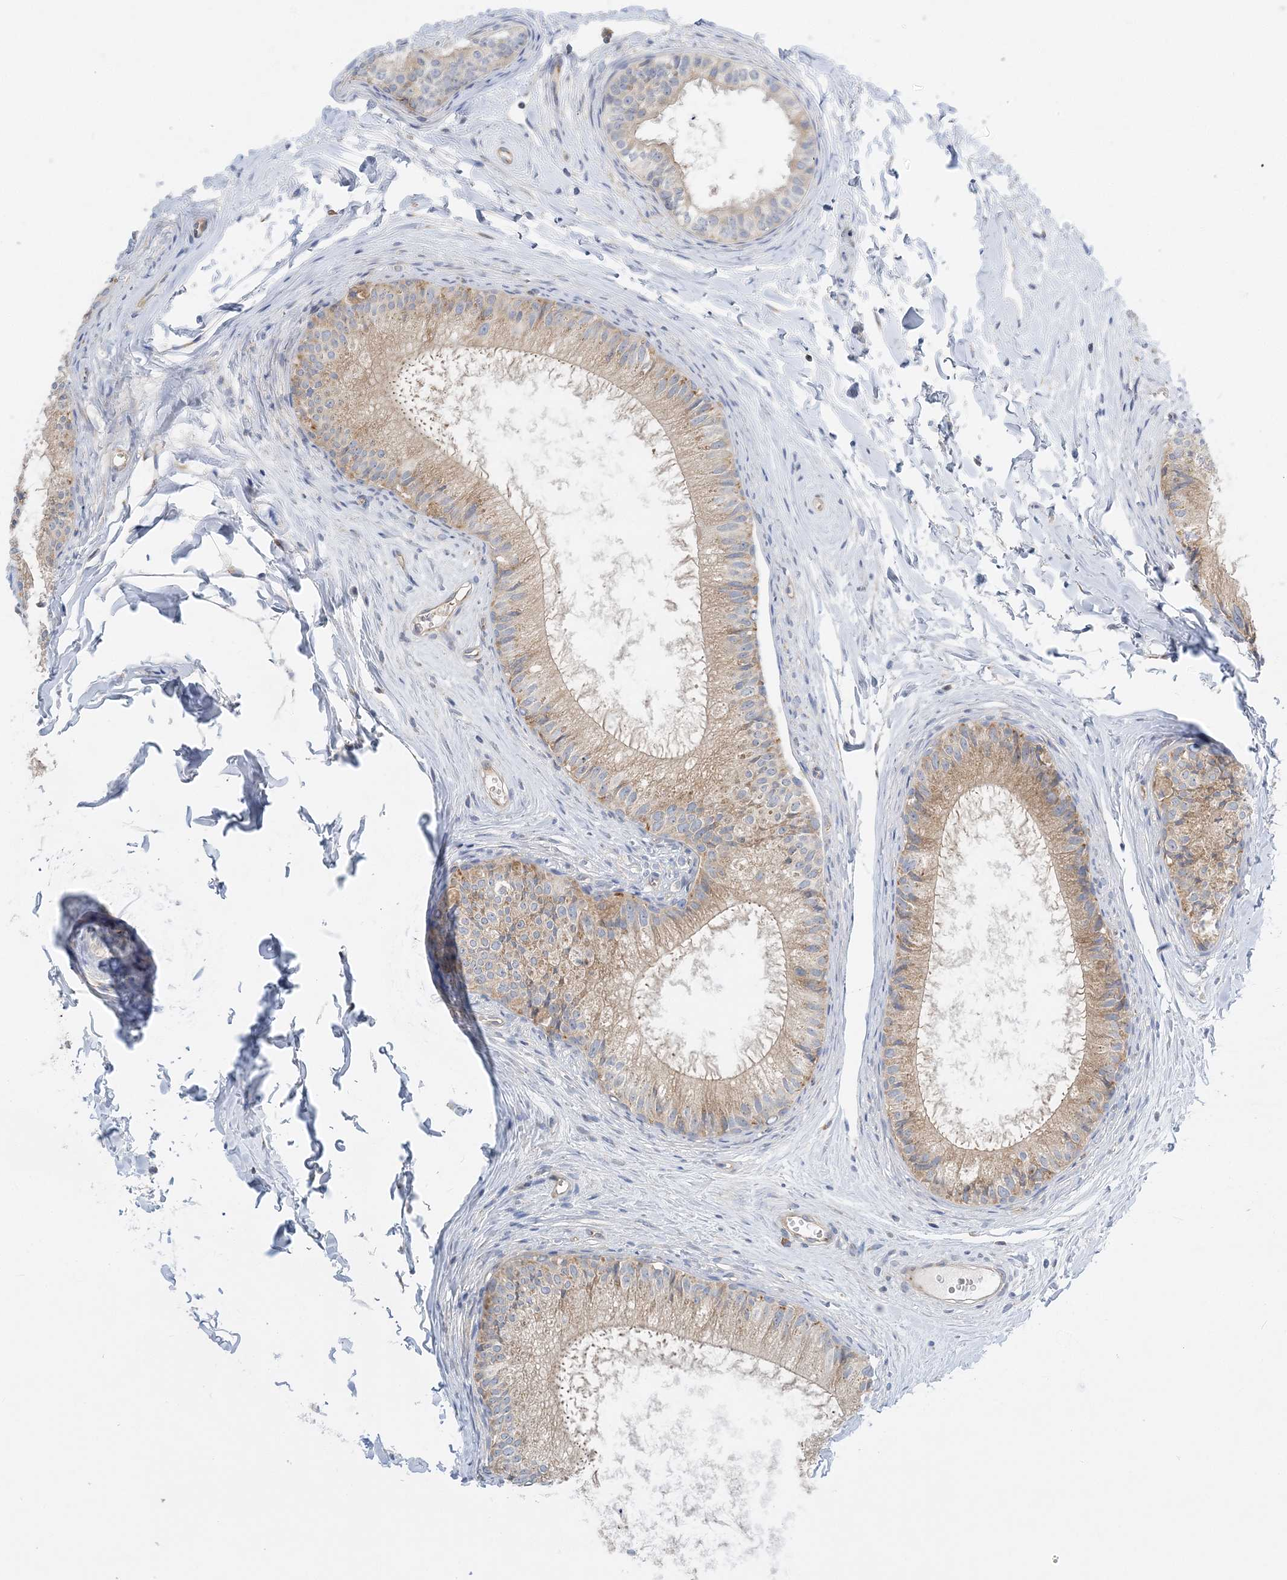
{"staining": {"intensity": "weak", "quantity": "25%-75%", "location": "cytoplasmic/membranous"}, "tissue": "epididymis", "cell_type": "Glandular cells", "image_type": "normal", "snomed": [{"axis": "morphology", "description": "Normal tissue, NOS"}, {"axis": "topography", "description": "Epididymis"}], "caption": "About 25%-75% of glandular cells in benign human epididymis exhibit weak cytoplasmic/membranous protein staining as visualized by brown immunohistochemical staining.", "gene": "FAM114A2", "patient": {"sex": "male", "age": 34}}